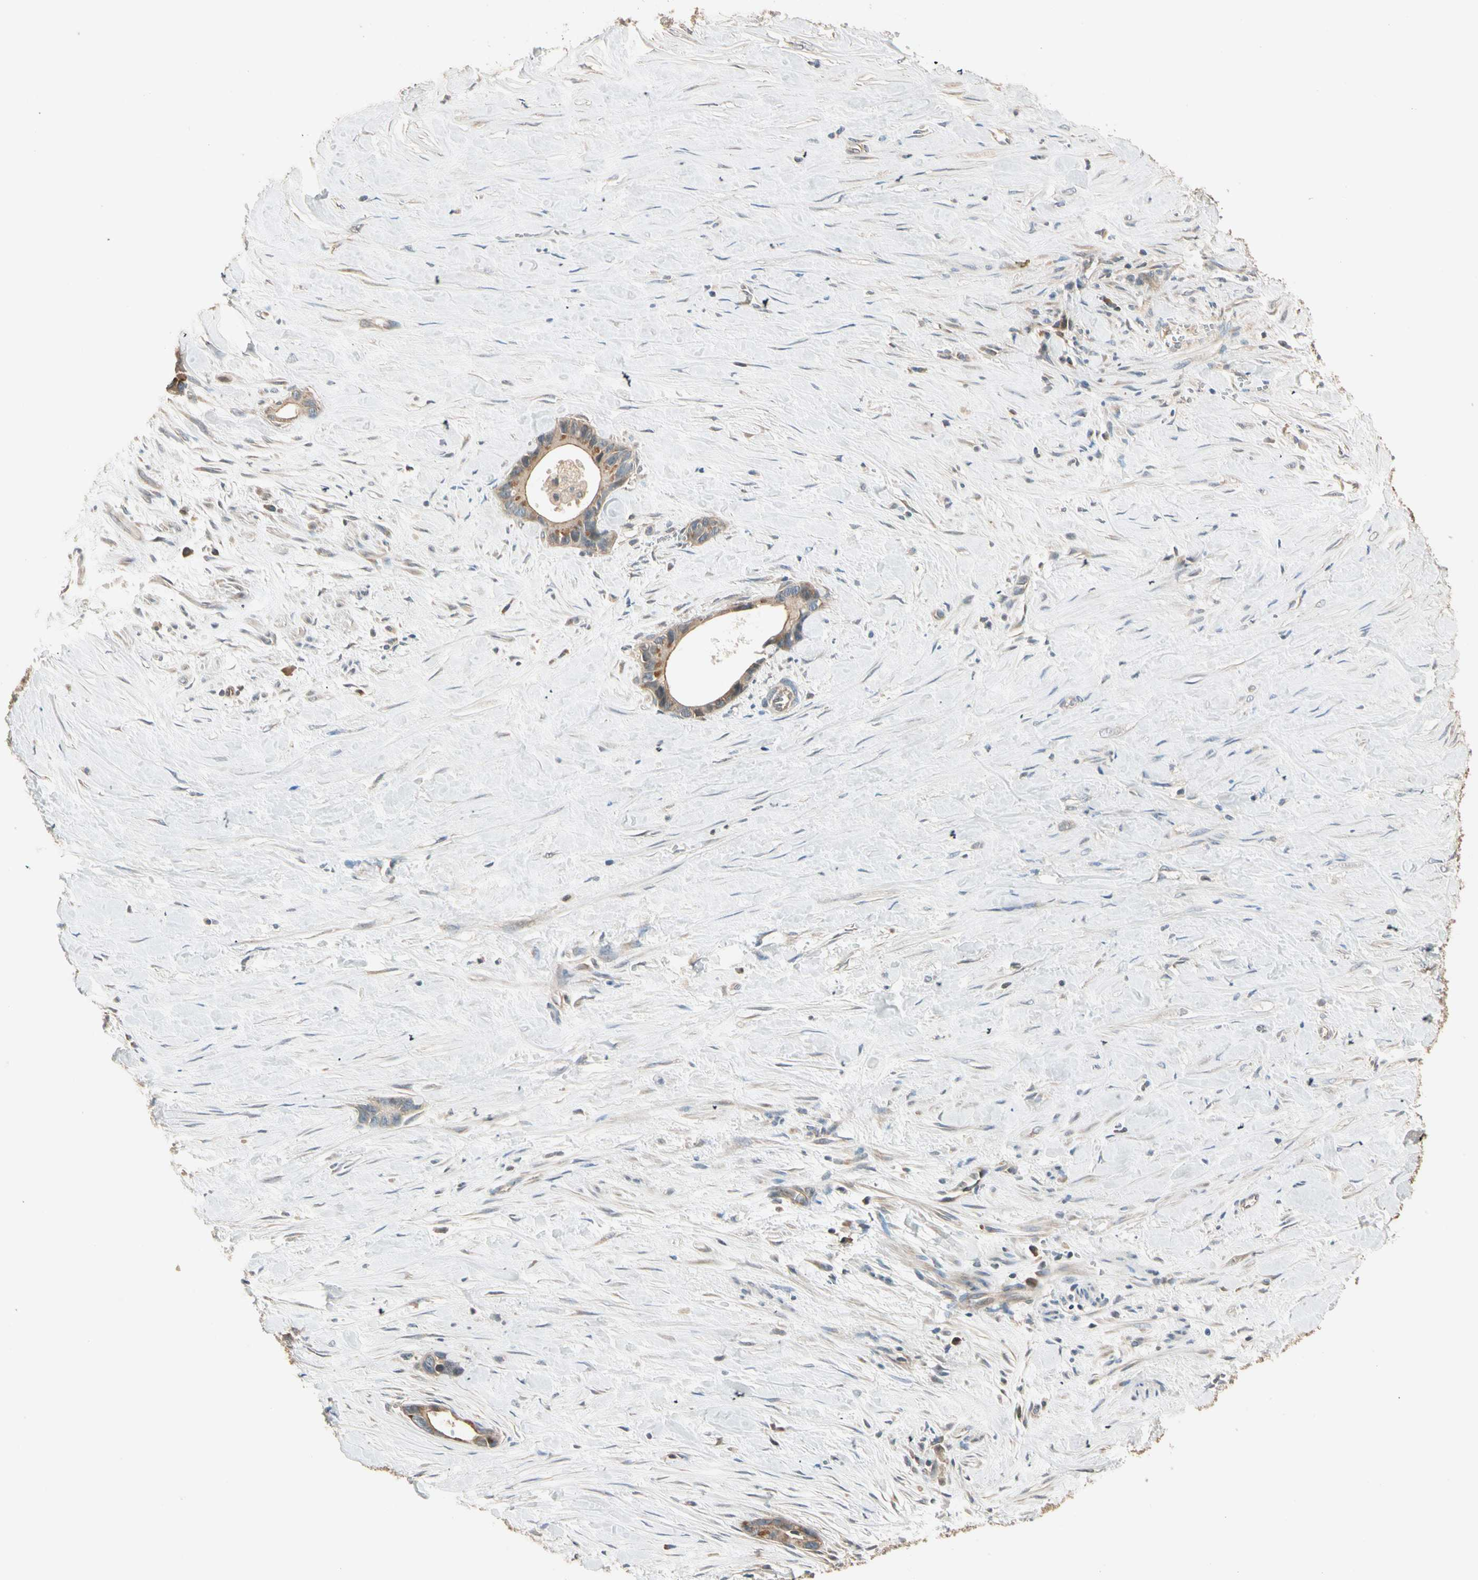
{"staining": {"intensity": "weak", "quantity": ">75%", "location": "cytoplasmic/membranous"}, "tissue": "liver cancer", "cell_type": "Tumor cells", "image_type": "cancer", "snomed": [{"axis": "morphology", "description": "Cholangiocarcinoma"}, {"axis": "topography", "description": "Liver"}], "caption": "Tumor cells demonstrate low levels of weak cytoplasmic/membranous staining in approximately >75% of cells in human liver cancer.", "gene": "TNFRSF21", "patient": {"sex": "female", "age": 55}}